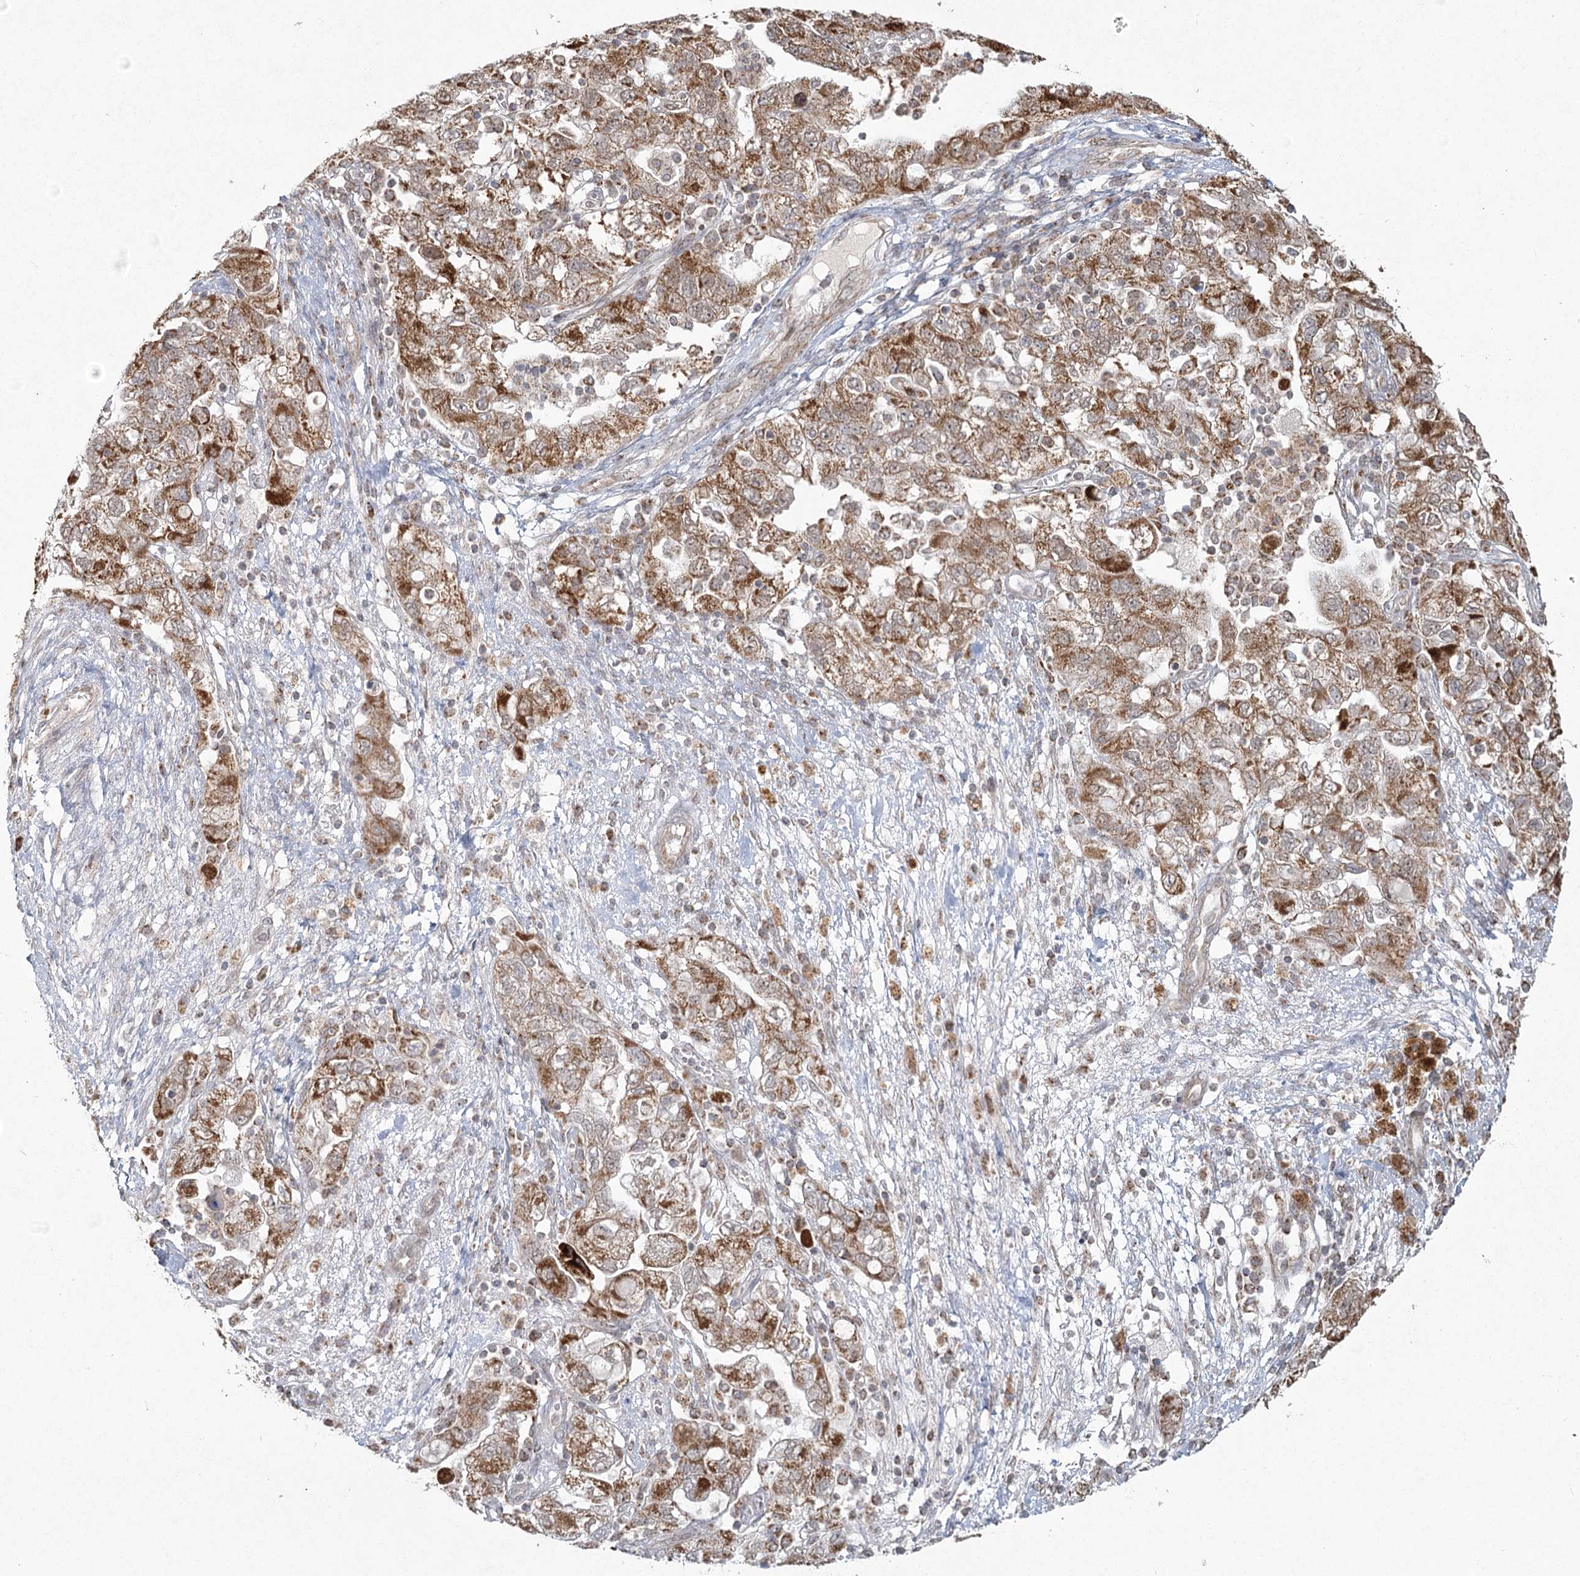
{"staining": {"intensity": "moderate", "quantity": ">75%", "location": "cytoplasmic/membranous"}, "tissue": "ovarian cancer", "cell_type": "Tumor cells", "image_type": "cancer", "snomed": [{"axis": "morphology", "description": "Carcinoma, NOS"}, {"axis": "morphology", "description": "Cystadenocarcinoma, serous, NOS"}, {"axis": "topography", "description": "Ovary"}], "caption": "High-magnification brightfield microscopy of ovarian carcinoma stained with DAB (brown) and counterstained with hematoxylin (blue). tumor cells exhibit moderate cytoplasmic/membranous positivity is seen in approximately>75% of cells.", "gene": "LACTB", "patient": {"sex": "female", "age": 69}}